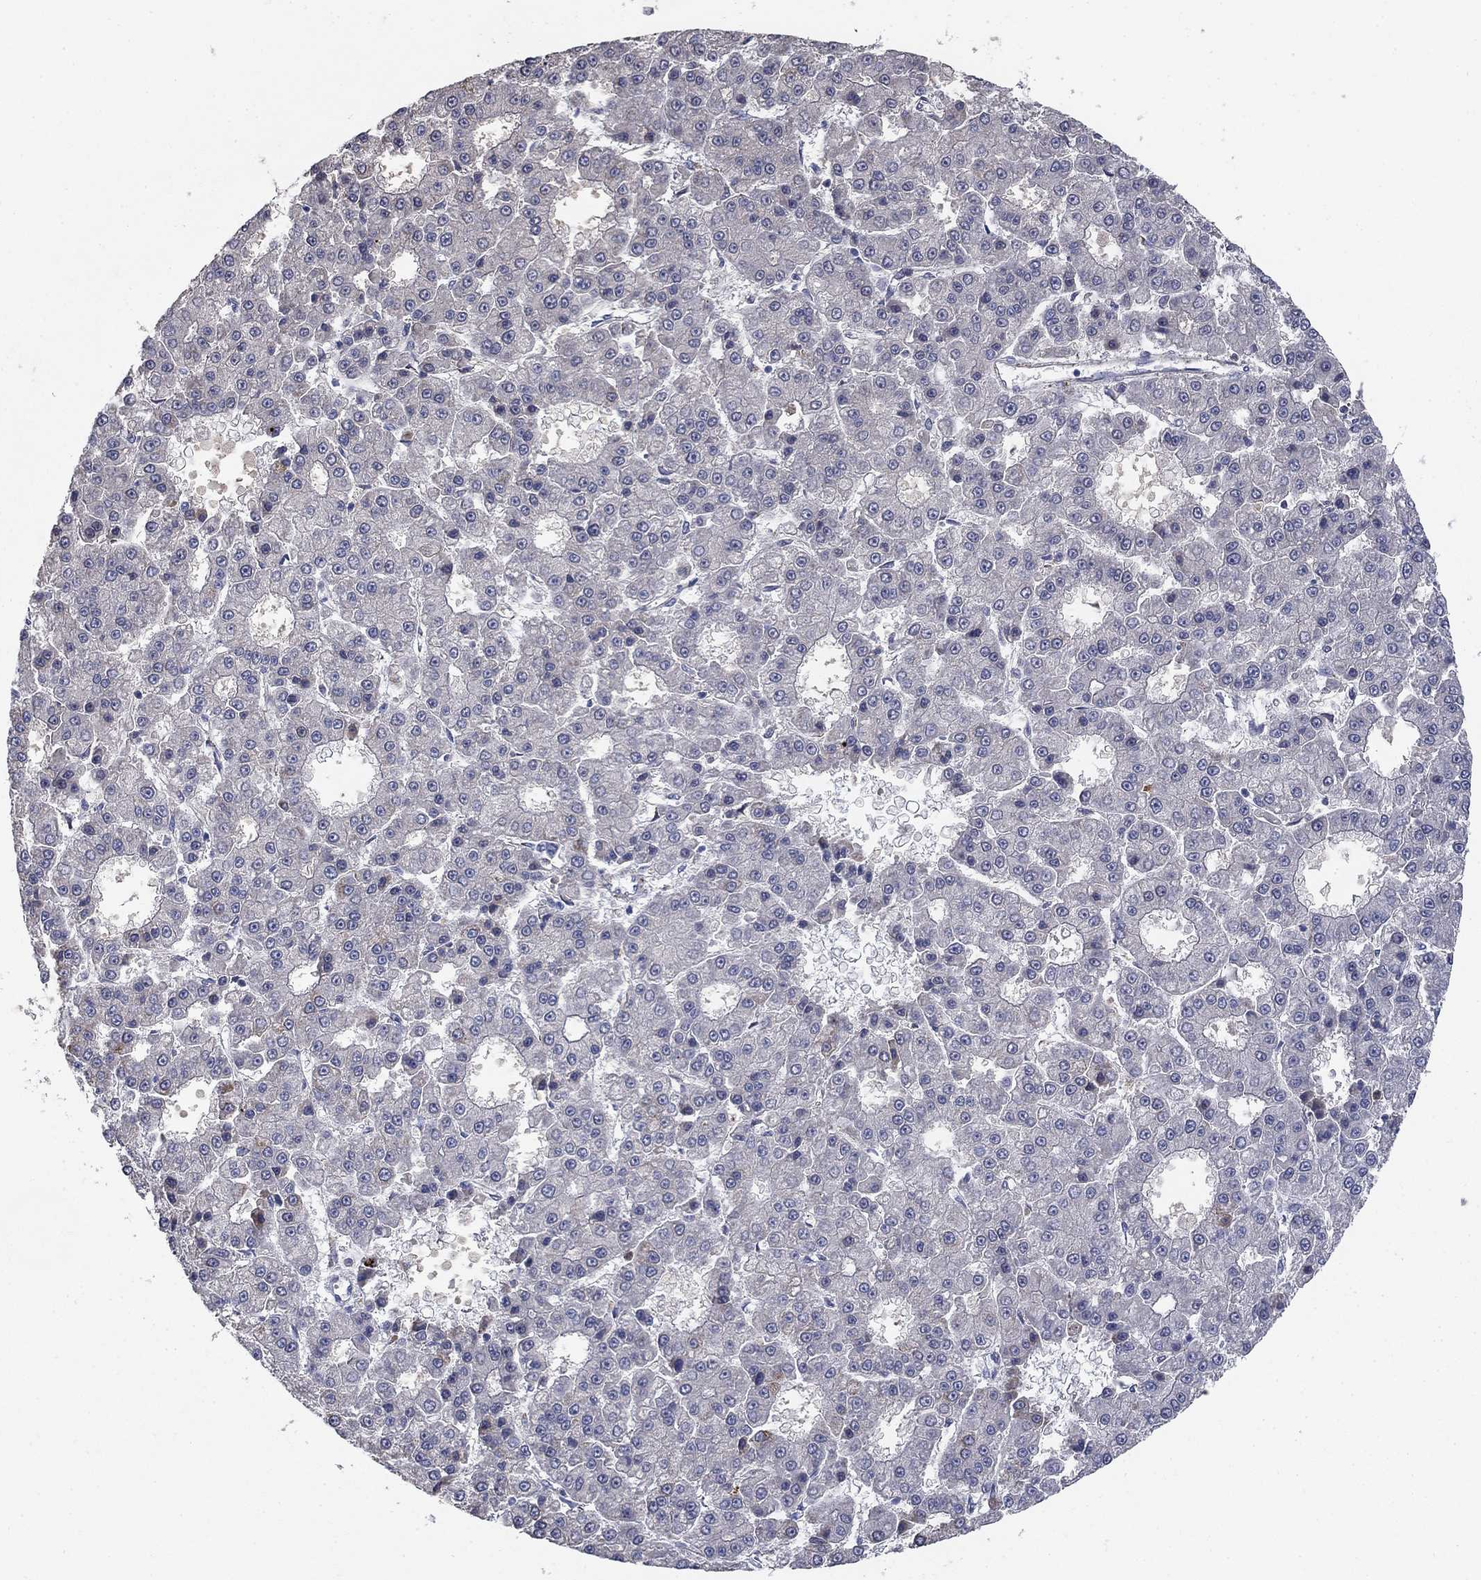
{"staining": {"intensity": "moderate", "quantity": "25%-75%", "location": "cytoplasmic/membranous"}, "tissue": "liver cancer", "cell_type": "Tumor cells", "image_type": "cancer", "snomed": [{"axis": "morphology", "description": "Carcinoma, Hepatocellular, NOS"}, {"axis": "topography", "description": "Liver"}], "caption": "Moderate cytoplasmic/membranous positivity is appreciated in approximately 25%-75% of tumor cells in liver cancer.", "gene": "PNPLA2", "patient": {"sex": "male", "age": 70}}